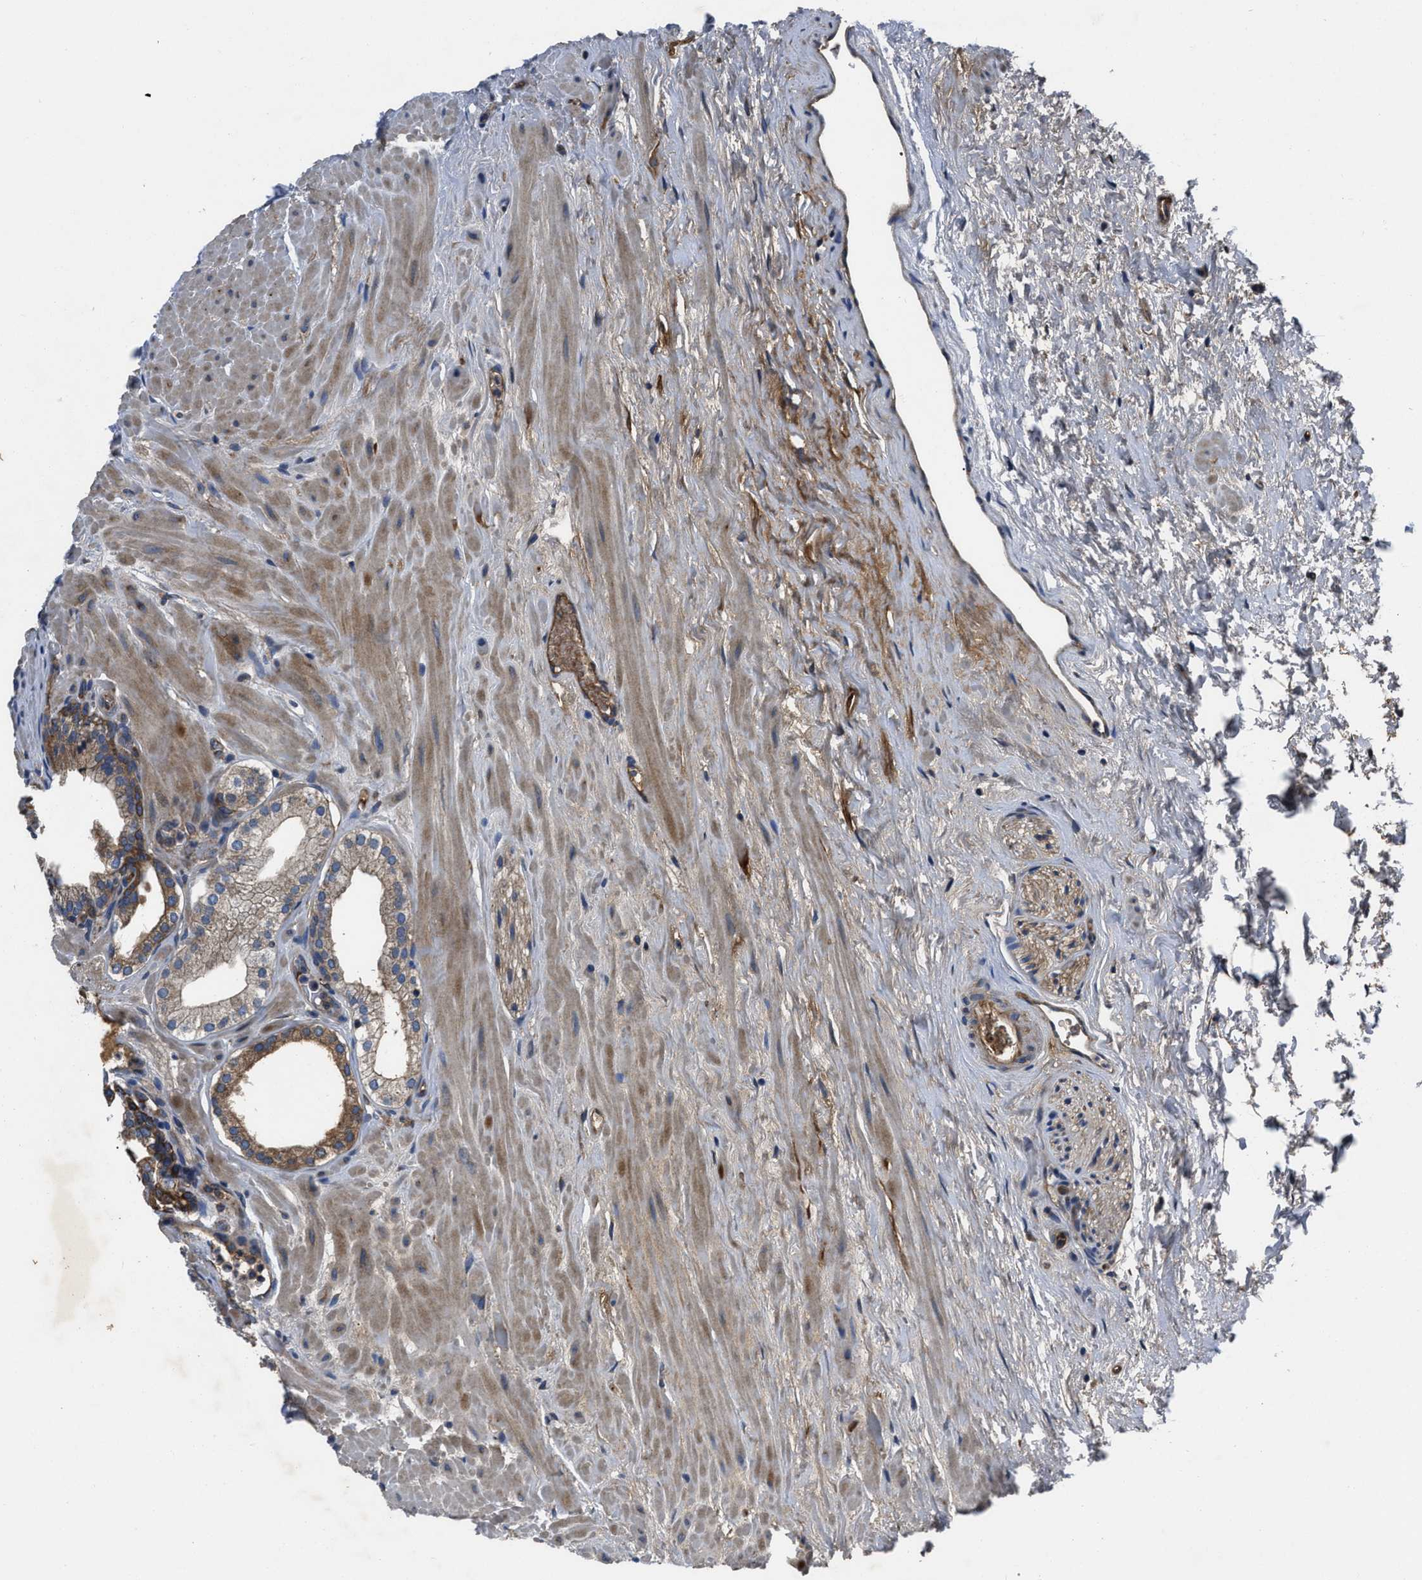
{"staining": {"intensity": "moderate", "quantity": "25%-75%", "location": "cytoplasmic/membranous"}, "tissue": "prostate", "cell_type": "Glandular cells", "image_type": "normal", "snomed": [{"axis": "morphology", "description": "Normal tissue, NOS"}, {"axis": "morphology", "description": "Urothelial carcinoma, Low grade"}, {"axis": "topography", "description": "Urinary bladder"}, {"axis": "topography", "description": "Prostate"}], "caption": "High-magnification brightfield microscopy of benign prostate stained with DAB (brown) and counterstained with hematoxylin (blue). glandular cells exhibit moderate cytoplasmic/membranous expression is seen in about25%-75% of cells.", "gene": "ERC1", "patient": {"sex": "male", "age": 60}}